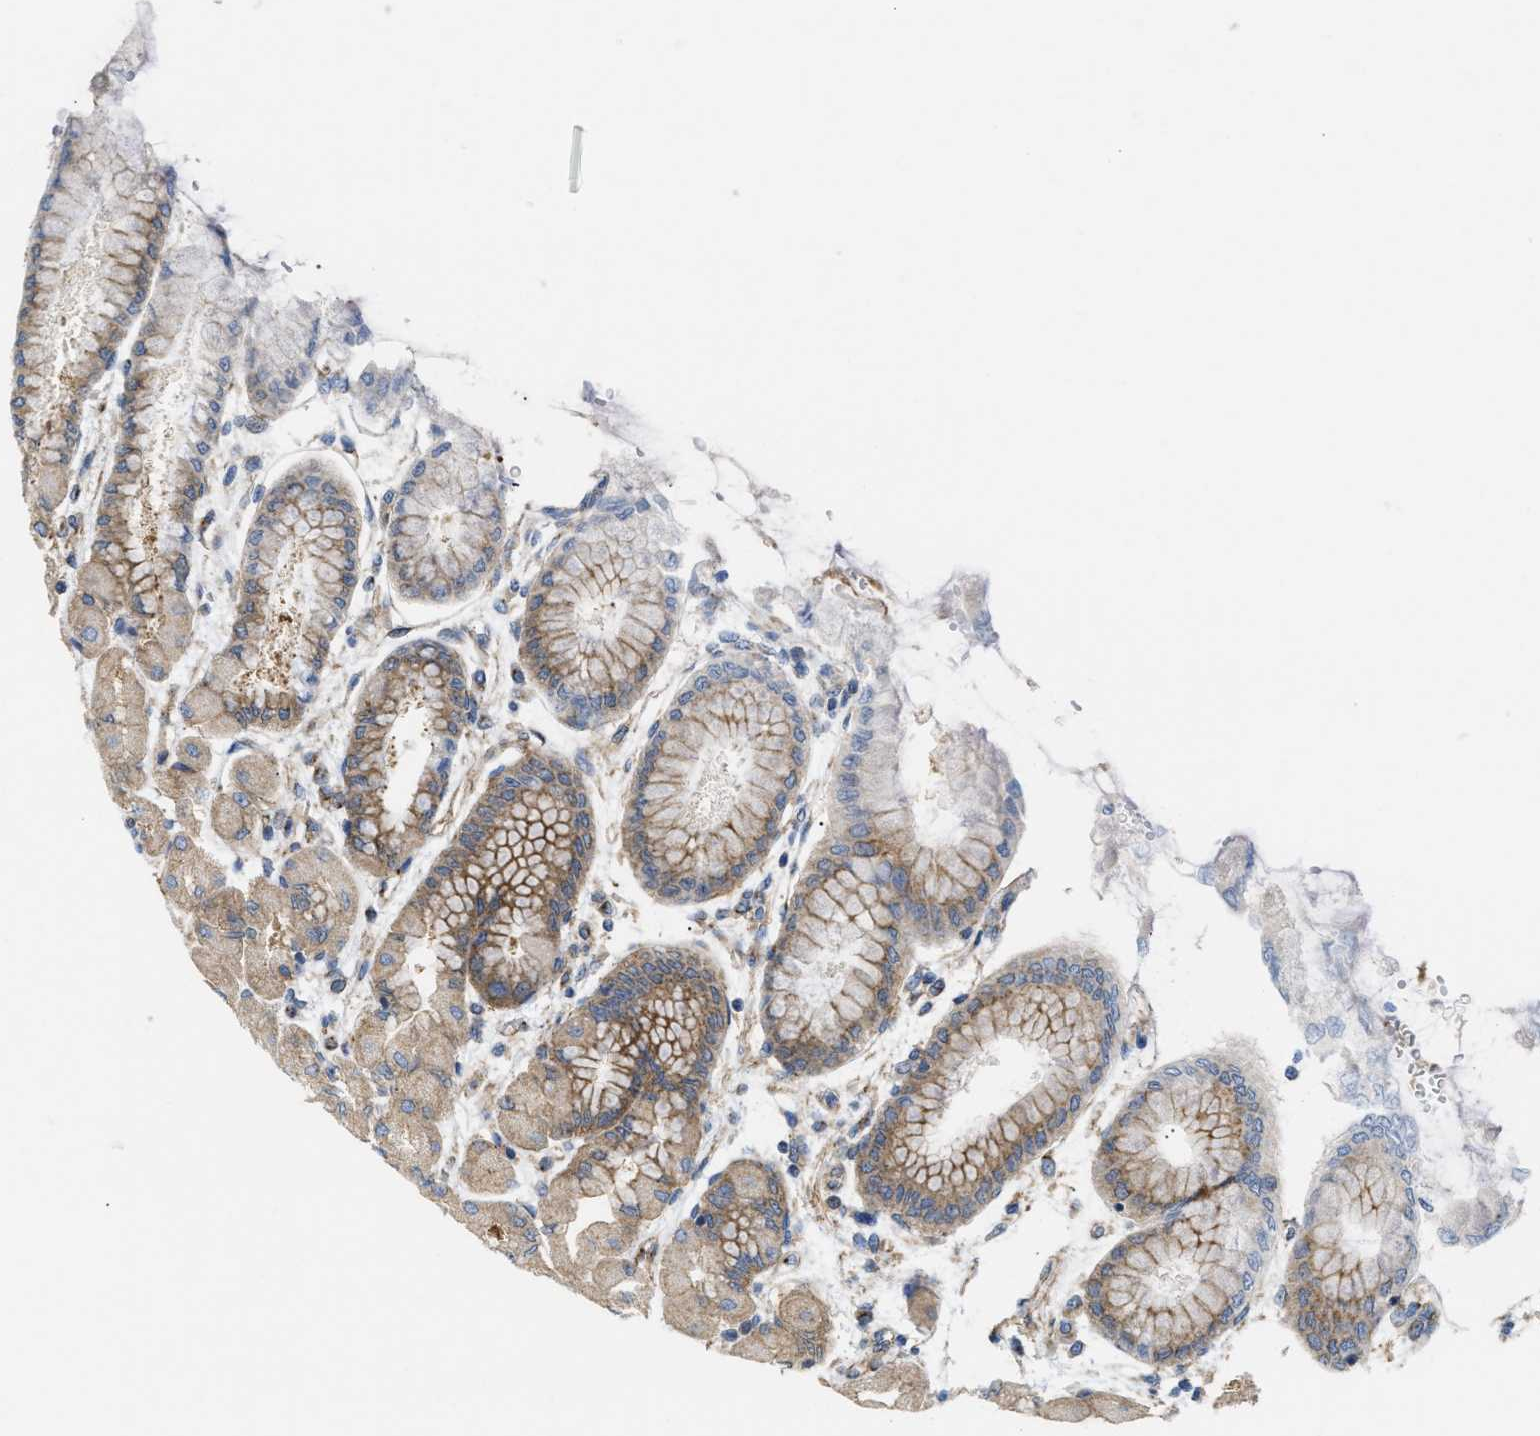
{"staining": {"intensity": "moderate", "quantity": ">75%", "location": "cytoplasmic/membranous"}, "tissue": "stomach", "cell_type": "Glandular cells", "image_type": "normal", "snomed": [{"axis": "morphology", "description": "Normal tissue, NOS"}, {"axis": "topography", "description": "Stomach, upper"}], "caption": "The image exhibits staining of normal stomach, revealing moderate cytoplasmic/membranous protein expression (brown color) within glandular cells. (DAB (3,3'-diaminobenzidine) IHC with brightfield microscopy, high magnification).", "gene": "DCTN4", "patient": {"sex": "female", "age": 56}}